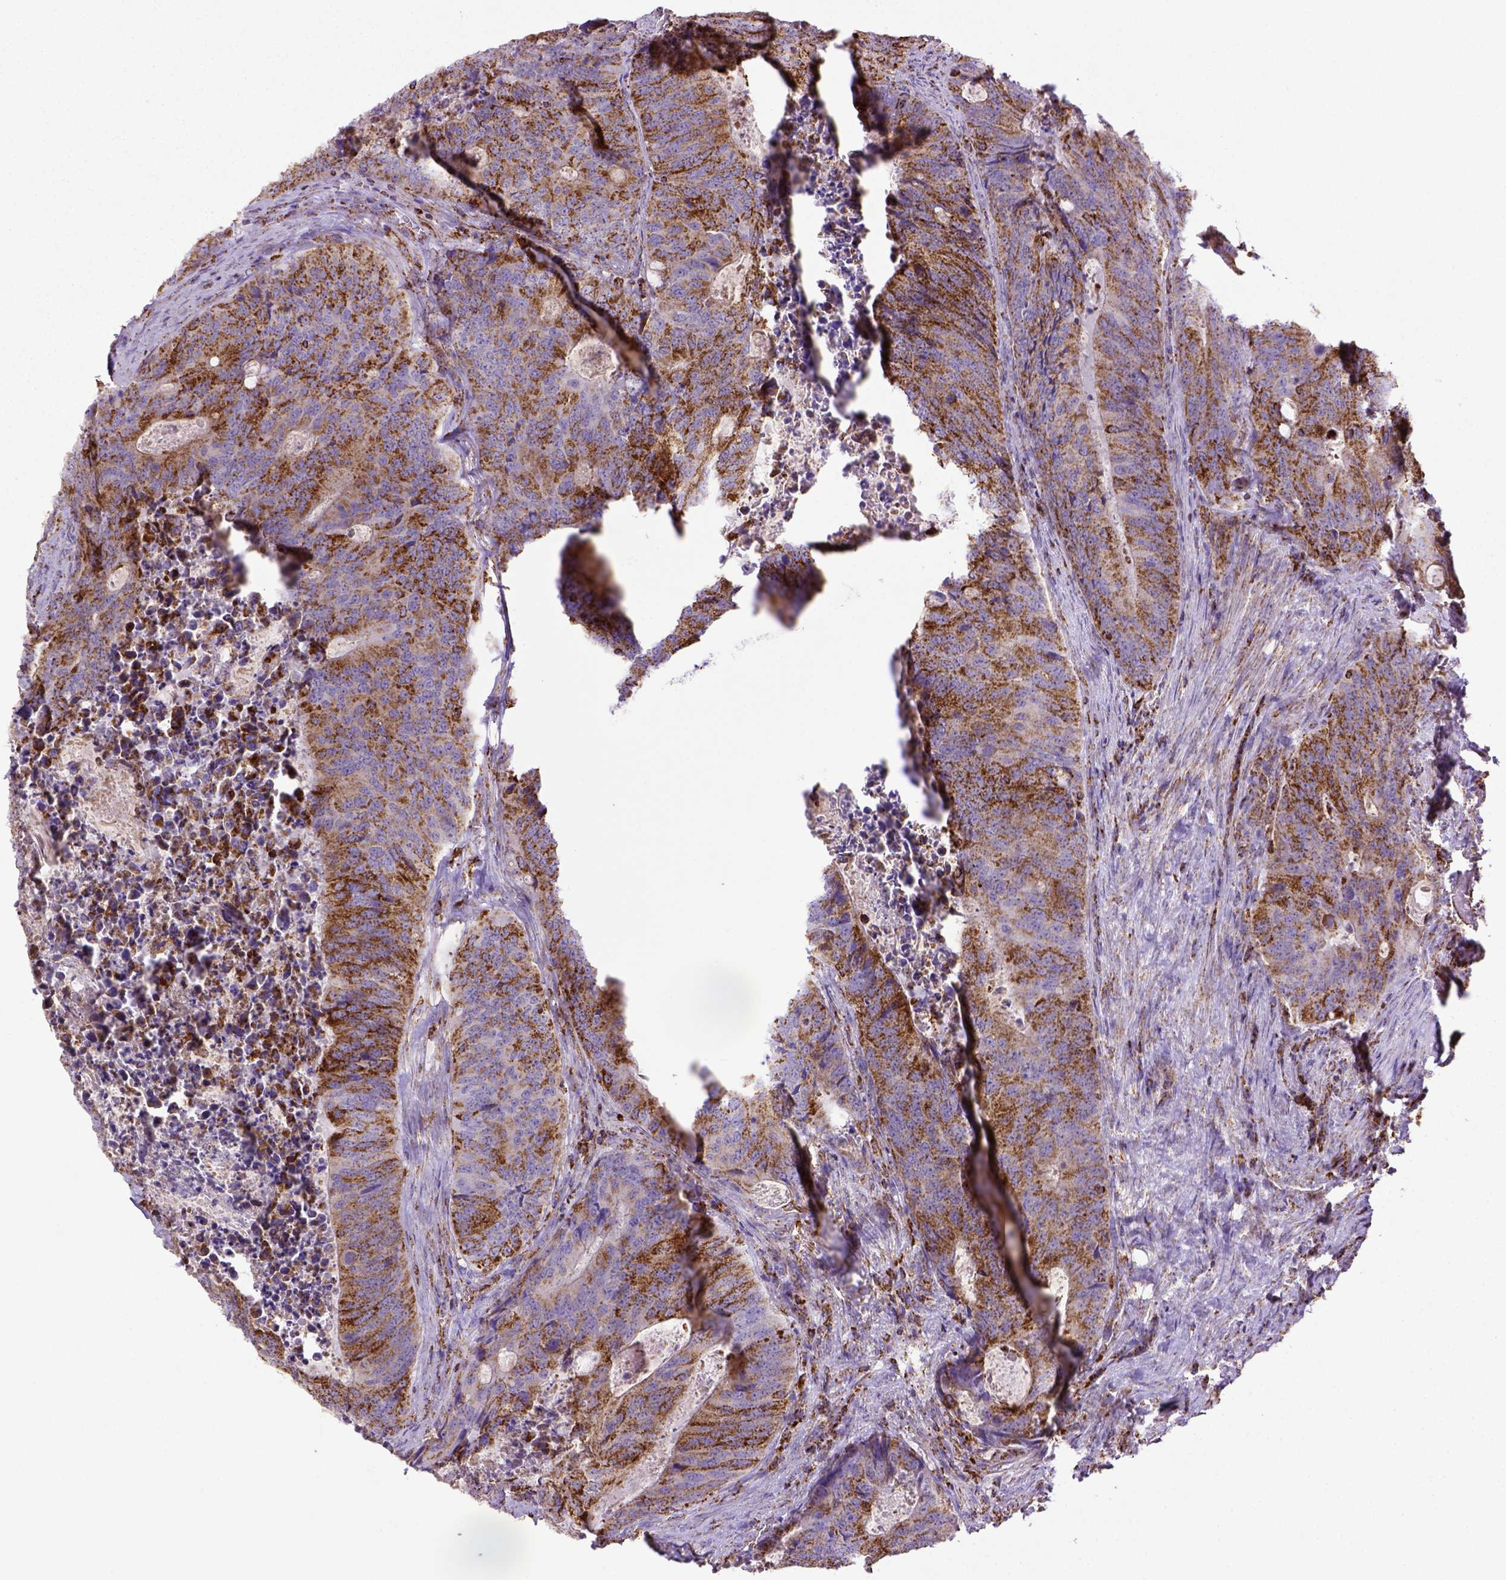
{"staining": {"intensity": "moderate", "quantity": ">75%", "location": "cytoplasmic/membranous"}, "tissue": "colorectal cancer", "cell_type": "Tumor cells", "image_type": "cancer", "snomed": [{"axis": "morphology", "description": "Adenocarcinoma, NOS"}, {"axis": "topography", "description": "Colon"}], "caption": "Protein analysis of colorectal adenocarcinoma tissue exhibits moderate cytoplasmic/membranous positivity in about >75% of tumor cells.", "gene": "MT-CO1", "patient": {"sex": "male", "age": 67}}